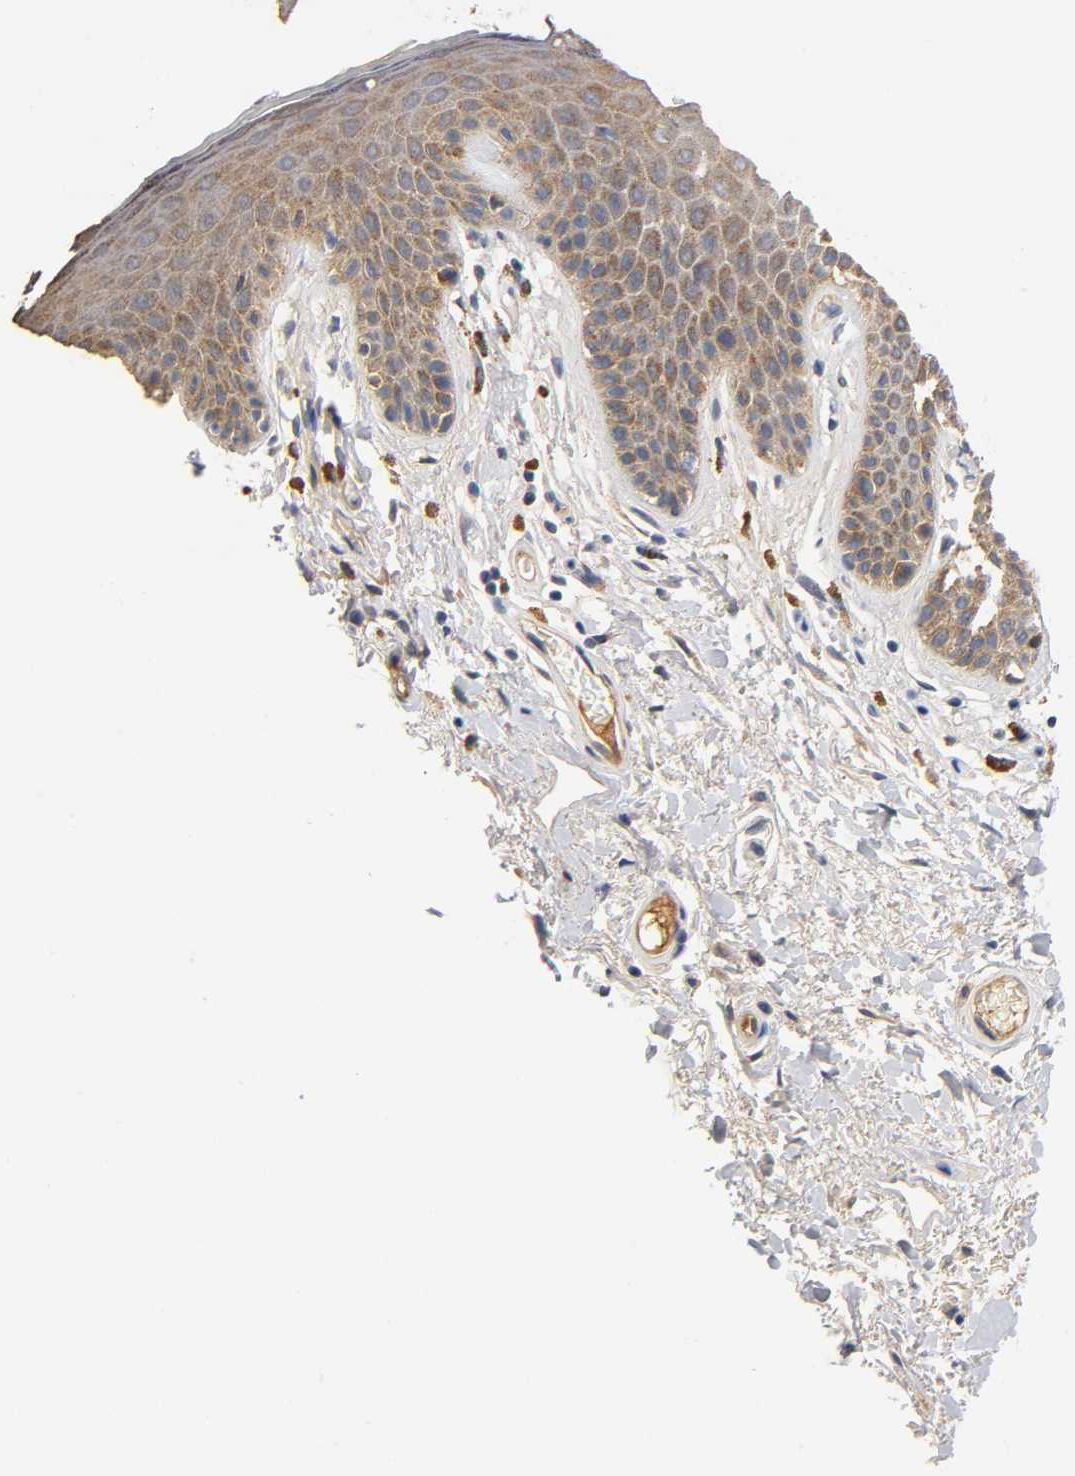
{"staining": {"intensity": "weak", "quantity": ">75%", "location": "cytoplasmic/membranous,nuclear"}, "tissue": "skin", "cell_type": "Epidermal cells", "image_type": "normal", "snomed": [{"axis": "morphology", "description": "Normal tissue, NOS"}, {"axis": "topography", "description": "Anal"}], "caption": "This image exhibits benign skin stained with immunohistochemistry (IHC) to label a protein in brown. The cytoplasmic/membranous,nuclear of epidermal cells show weak positivity for the protein. Nuclei are counter-stained blue.", "gene": "TNC", "patient": {"sex": "male", "age": 74}}